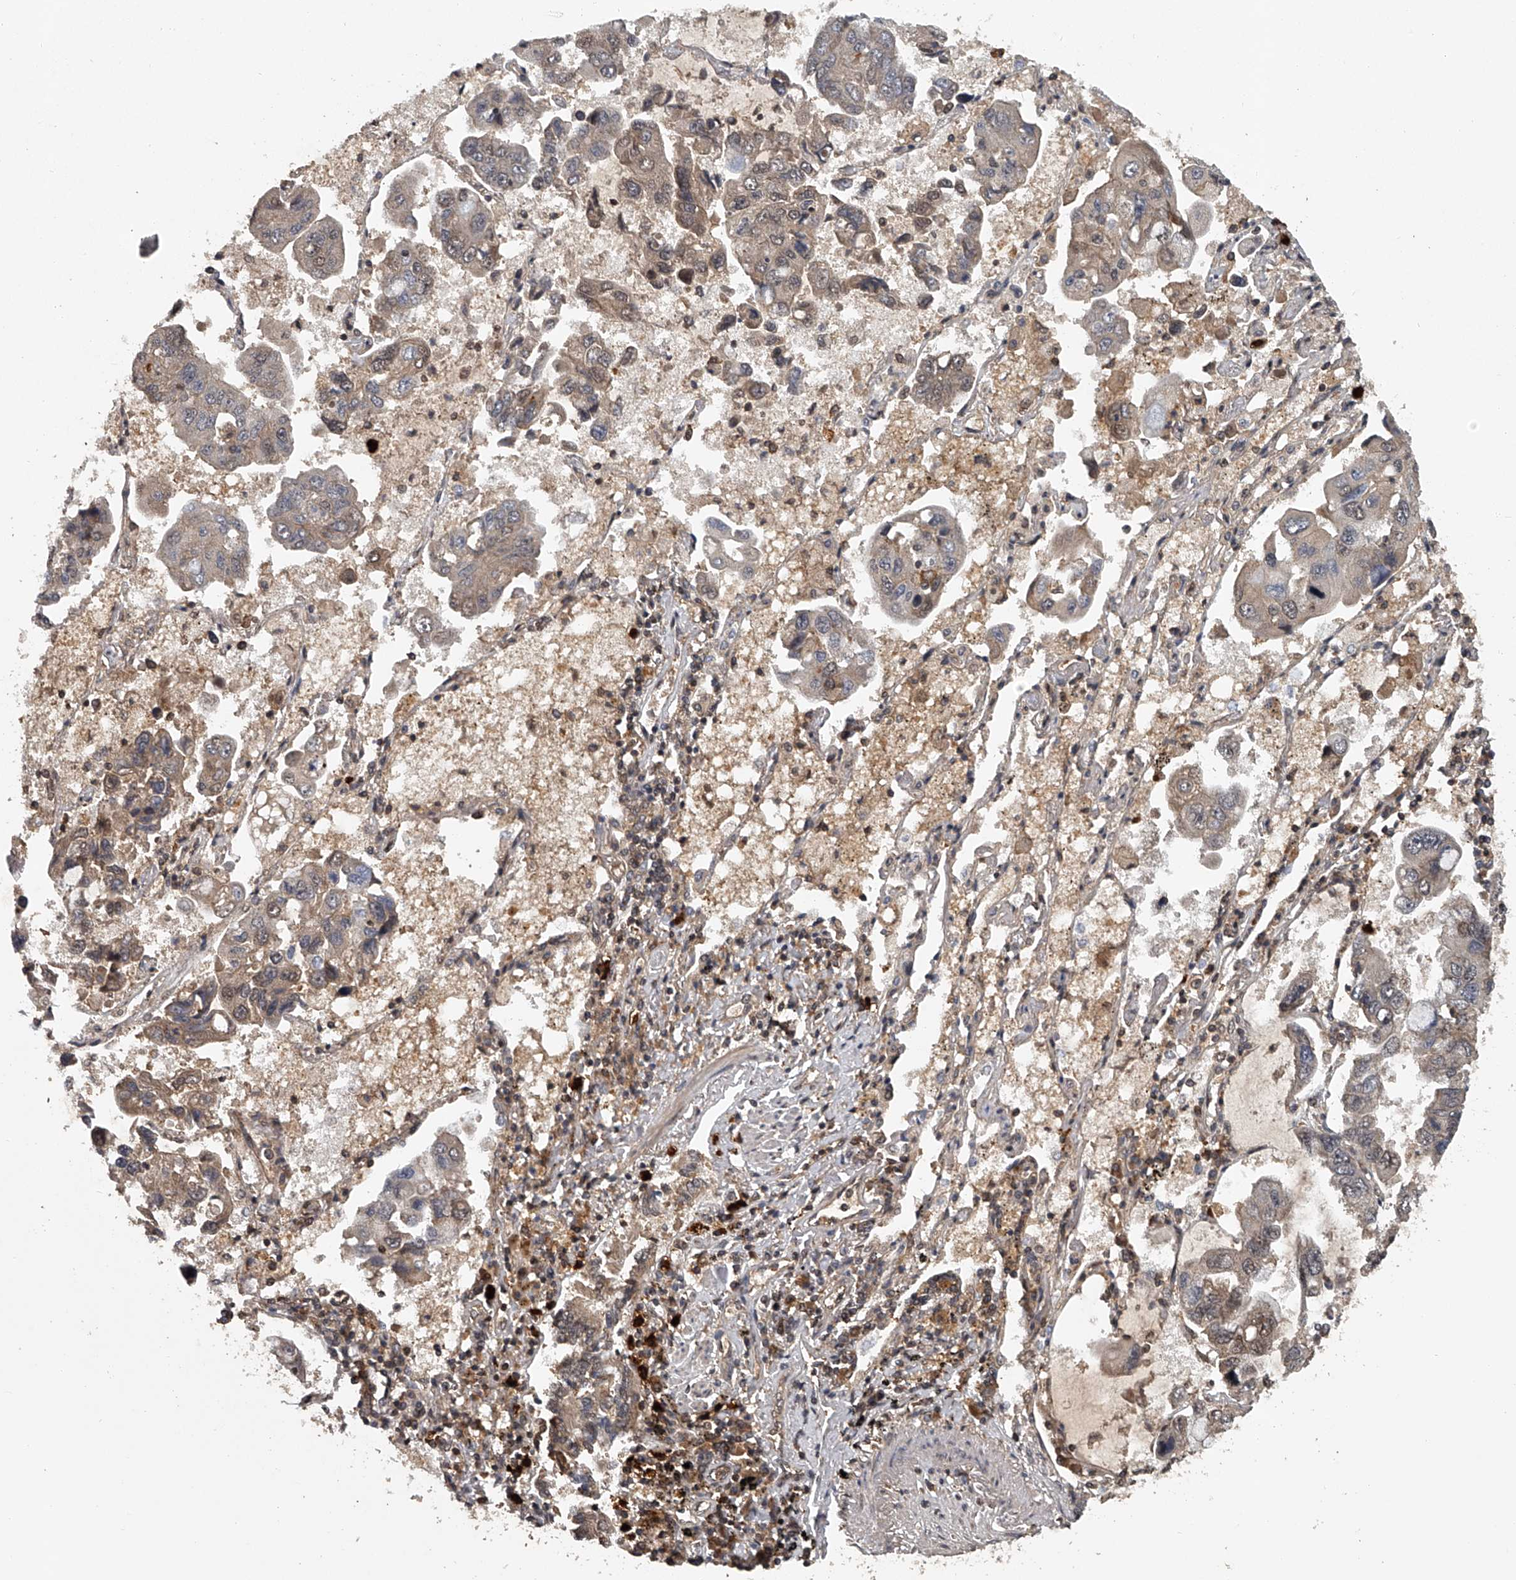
{"staining": {"intensity": "weak", "quantity": "<25%", "location": "cytoplasmic/membranous,nuclear"}, "tissue": "lung cancer", "cell_type": "Tumor cells", "image_type": "cancer", "snomed": [{"axis": "morphology", "description": "Adenocarcinoma, NOS"}, {"axis": "topography", "description": "Lung"}], "caption": "A histopathology image of lung adenocarcinoma stained for a protein displays no brown staining in tumor cells.", "gene": "PLEKHG1", "patient": {"sex": "male", "age": 64}}